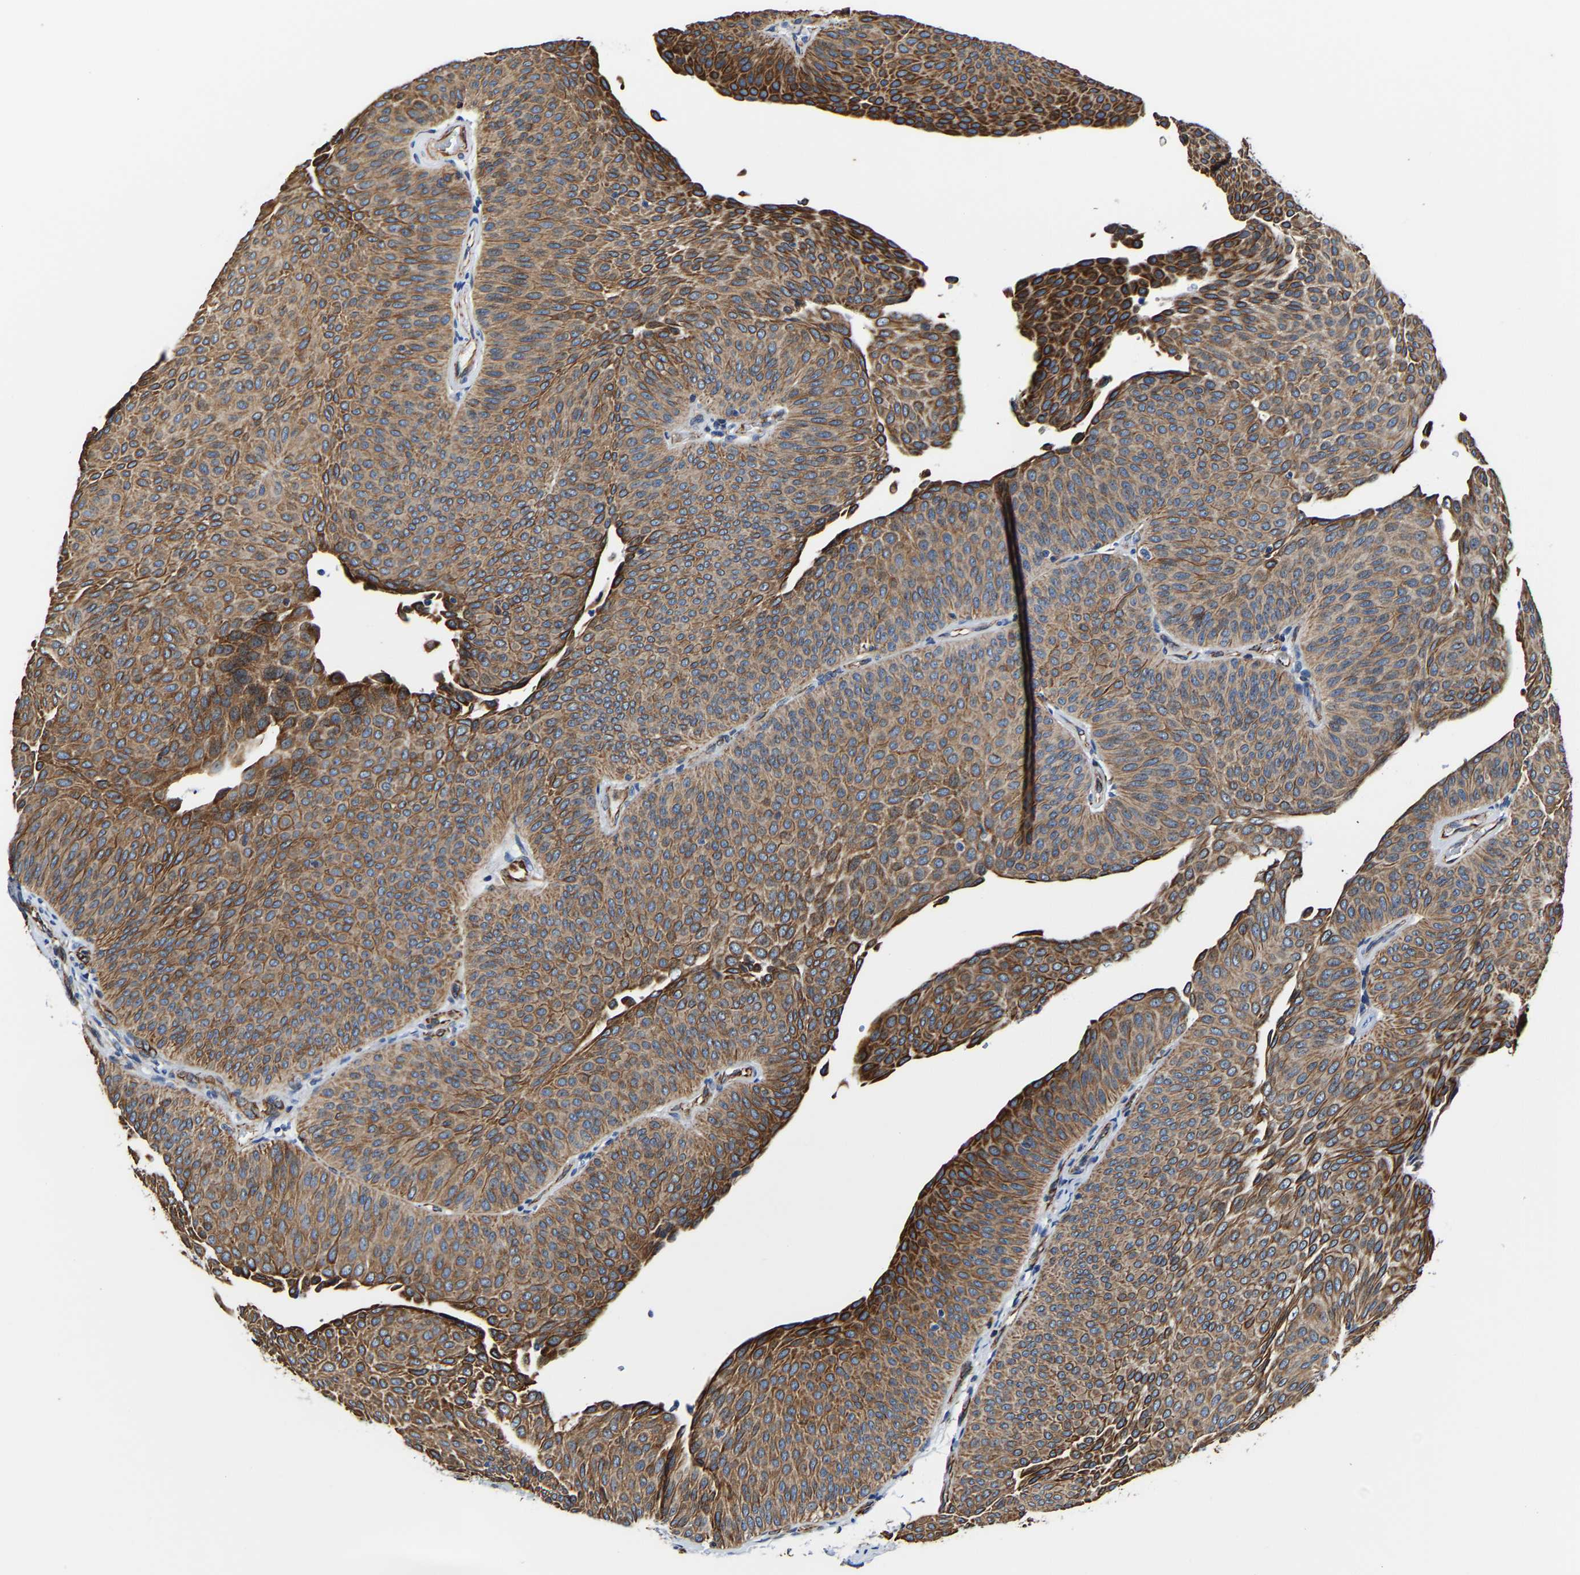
{"staining": {"intensity": "moderate", "quantity": ">75%", "location": "cytoplasmic/membranous"}, "tissue": "urothelial cancer", "cell_type": "Tumor cells", "image_type": "cancer", "snomed": [{"axis": "morphology", "description": "Urothelial carcinoma, Low grade"}, {"axis": "topography", "description": "Urinary bladder"}], "caption": "The immunohistochemical stain labels moderate cytoplasmic/membranous positivity in tumor cells of urothelial cancer tissue. (Brightfield microscopy of DAB IHC at high magnification).", "gene": "MMEL1", "patient": {"sex": "female", "age": 60}}